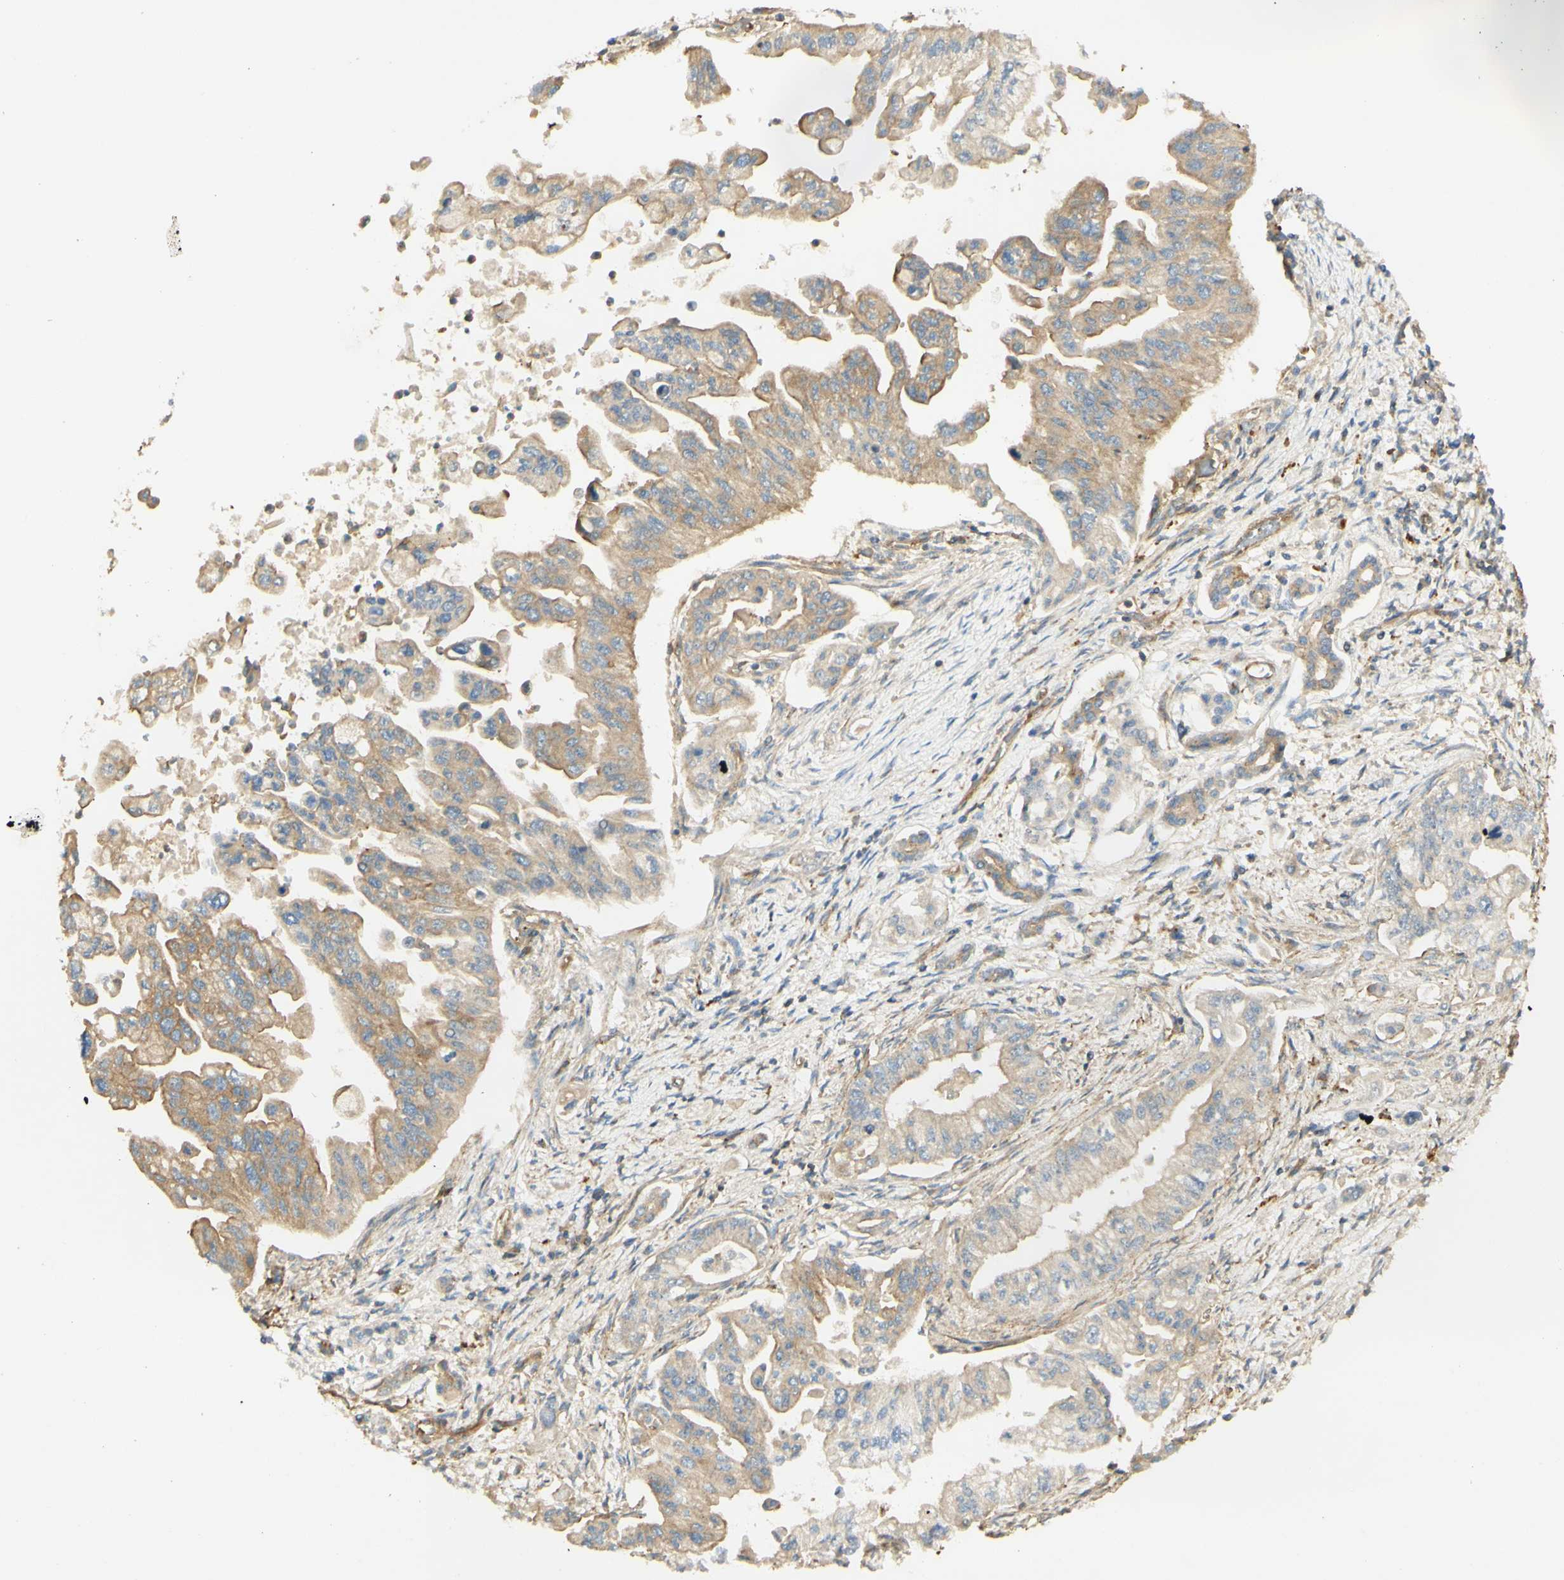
{"staining": {"intensity": "moderate", "quantity": "25%-75%", "location": "cytoplasmic/membranous"}, "tissue": "pancreatic cancer", "cell_type": "Tumor cells", "image_type": "cancer", "snomed": [{"axis": "morphology", "description": "Normal tissue, NOS"}, {"axis": "topography", "description": "Pancreas"}], "caption": "A high-resolution image shows immunohistochemistry (IHC) staining of pancreatic cancer, which exhibits moderate cytoplasmic/membranous expression in approximately 25%-75% of tumor cells. (brown staining indicates protein expression, while blue staining denotes nuclei).", "gene": "IKBKG", "patient": {"sex": "male", "age": 42}}